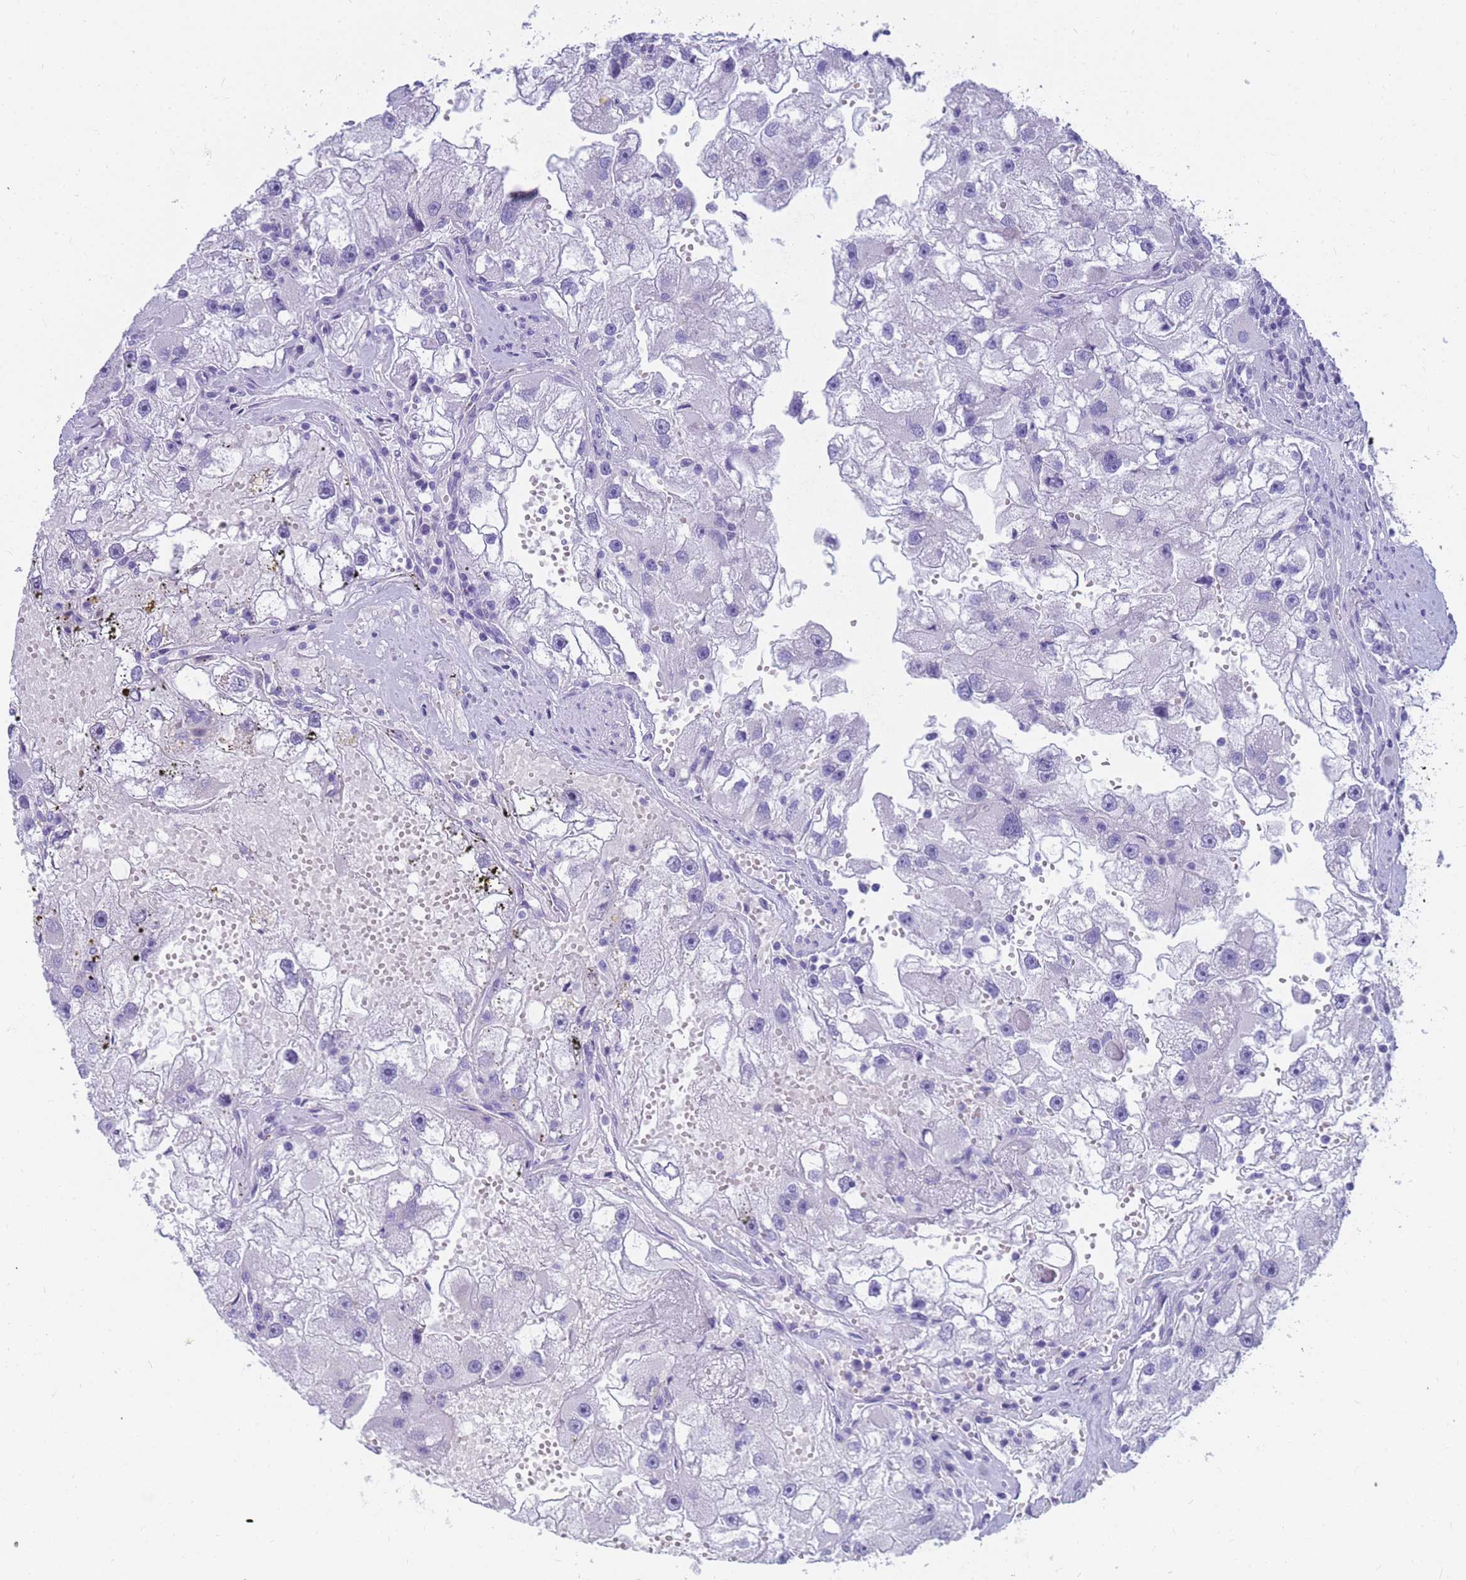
{"staining": {"intensity": "negative", "quantity": "none", "location": "none"}, "tissue": "renal cancer", "cell_type": "Tumor cells", "image_type": "cancer", "snomed": [{"axis": "morphology", "description": "Adenocarcinoma, NOS"}, {"axis": "topography", "description": "Kidney"}], "caption": "This is an immunohistochemistry histopathology image of renal adenocarcinoma. There is no expression in tumor cells.", "gene": "RNASE2", "patient": {"sex": "male", "age": 63}}